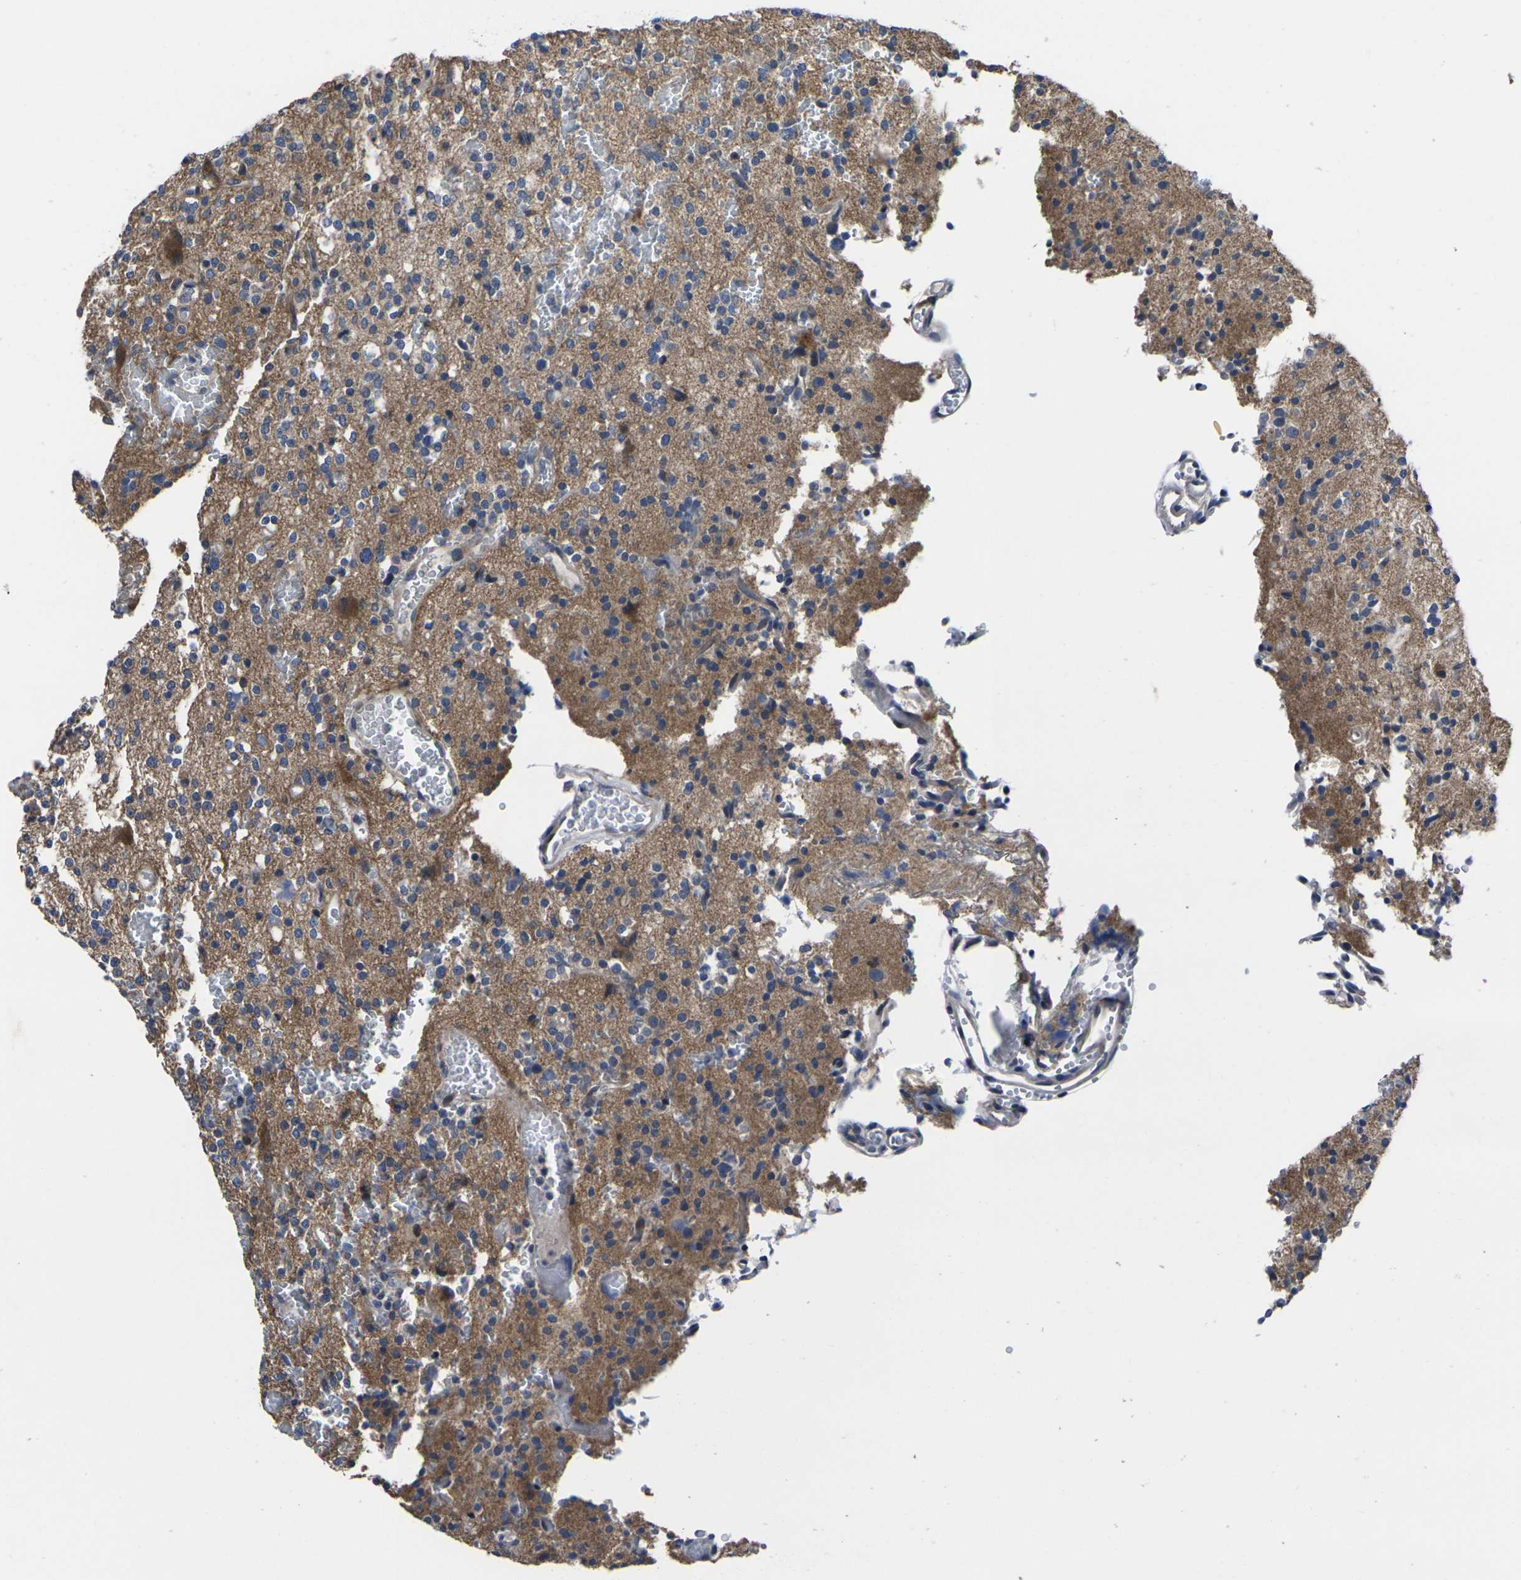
{"staining": {"intensity": "moderate", "quantity": "<25%", "location": "cytoplasmic/membranous"}, "tissue": "glioma", "cell_type": "Tumor cells", "image_type": "cancer", "snomed": [{"axis": "morphology", "description": "Glioma, malignant, High grade"}, {"axis": "topography", "description": "Brain"}], "caption": "Protein staining demonstrates moderate cytoplasmic/membranous expression in approximately <25% of tumor cells in glioma.", "gene": "CYP2C8", "patient": {"sex": "male", "age": 47}}